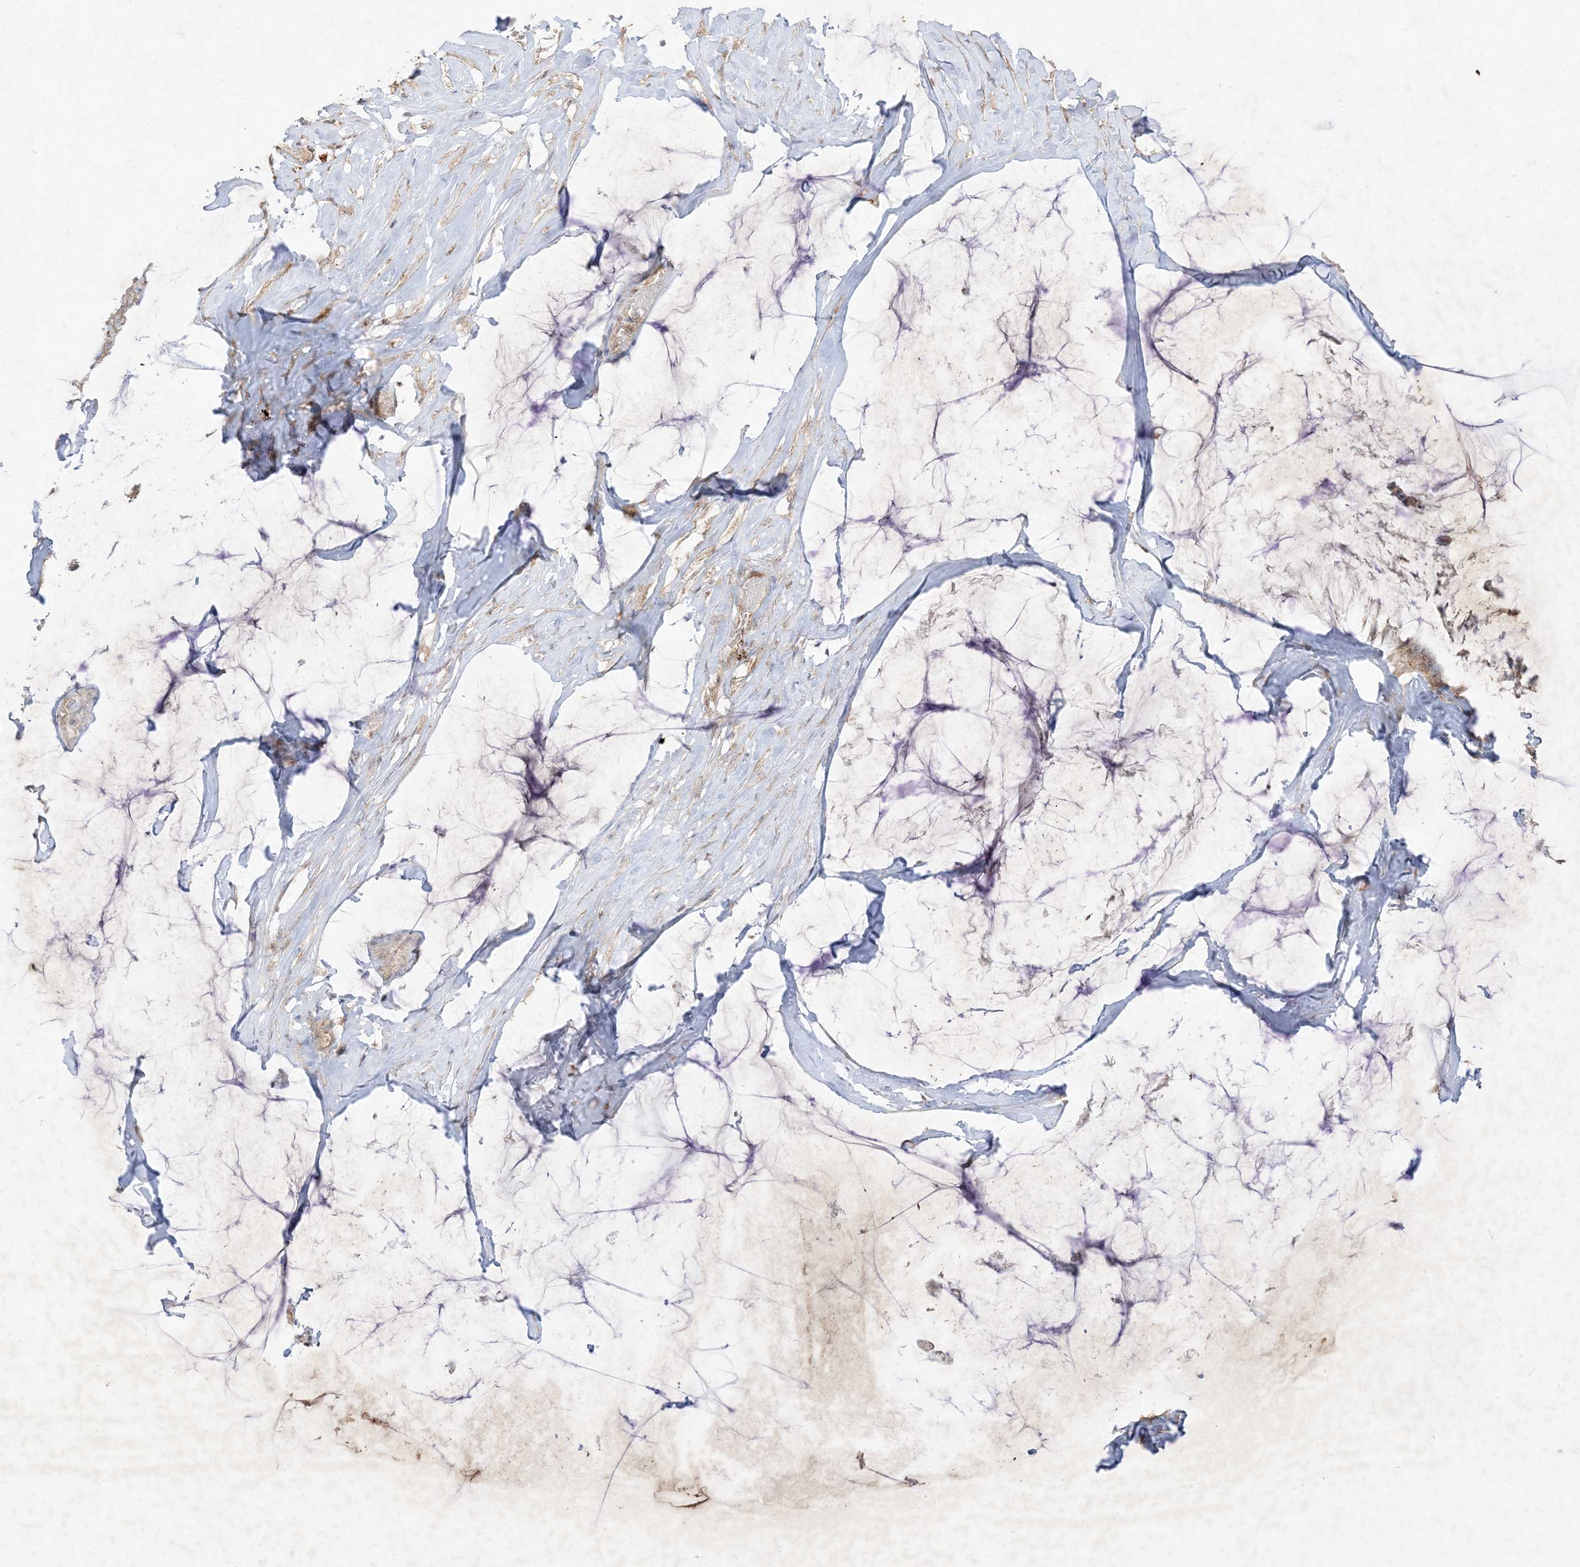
{"staining": {"intensity": "moderate", "quantity": ">75%", "location": "cytoplasmic/membranous"}, "tissue": "ovarian cancer", "cell_type": "Tumor cells", "image_type": "cancer", "snomed": [{"axis": "morphology", "description": "Cystadenocarcinoma, mucinous, NOS"}, {"axis": "topography", "description": "Ovary"}], "caption": "The immunohistochemical stain highlights moderate cytoplasmic/membranous expression in tumor cells of mucinous cystadenocarcinoma (ovarian) tissue. Immunohistochemistry stains the protein in brown and the nuclei are stained blue.", "gene": "UBE2C", "patient": {"sex": "female", "age": 39}}